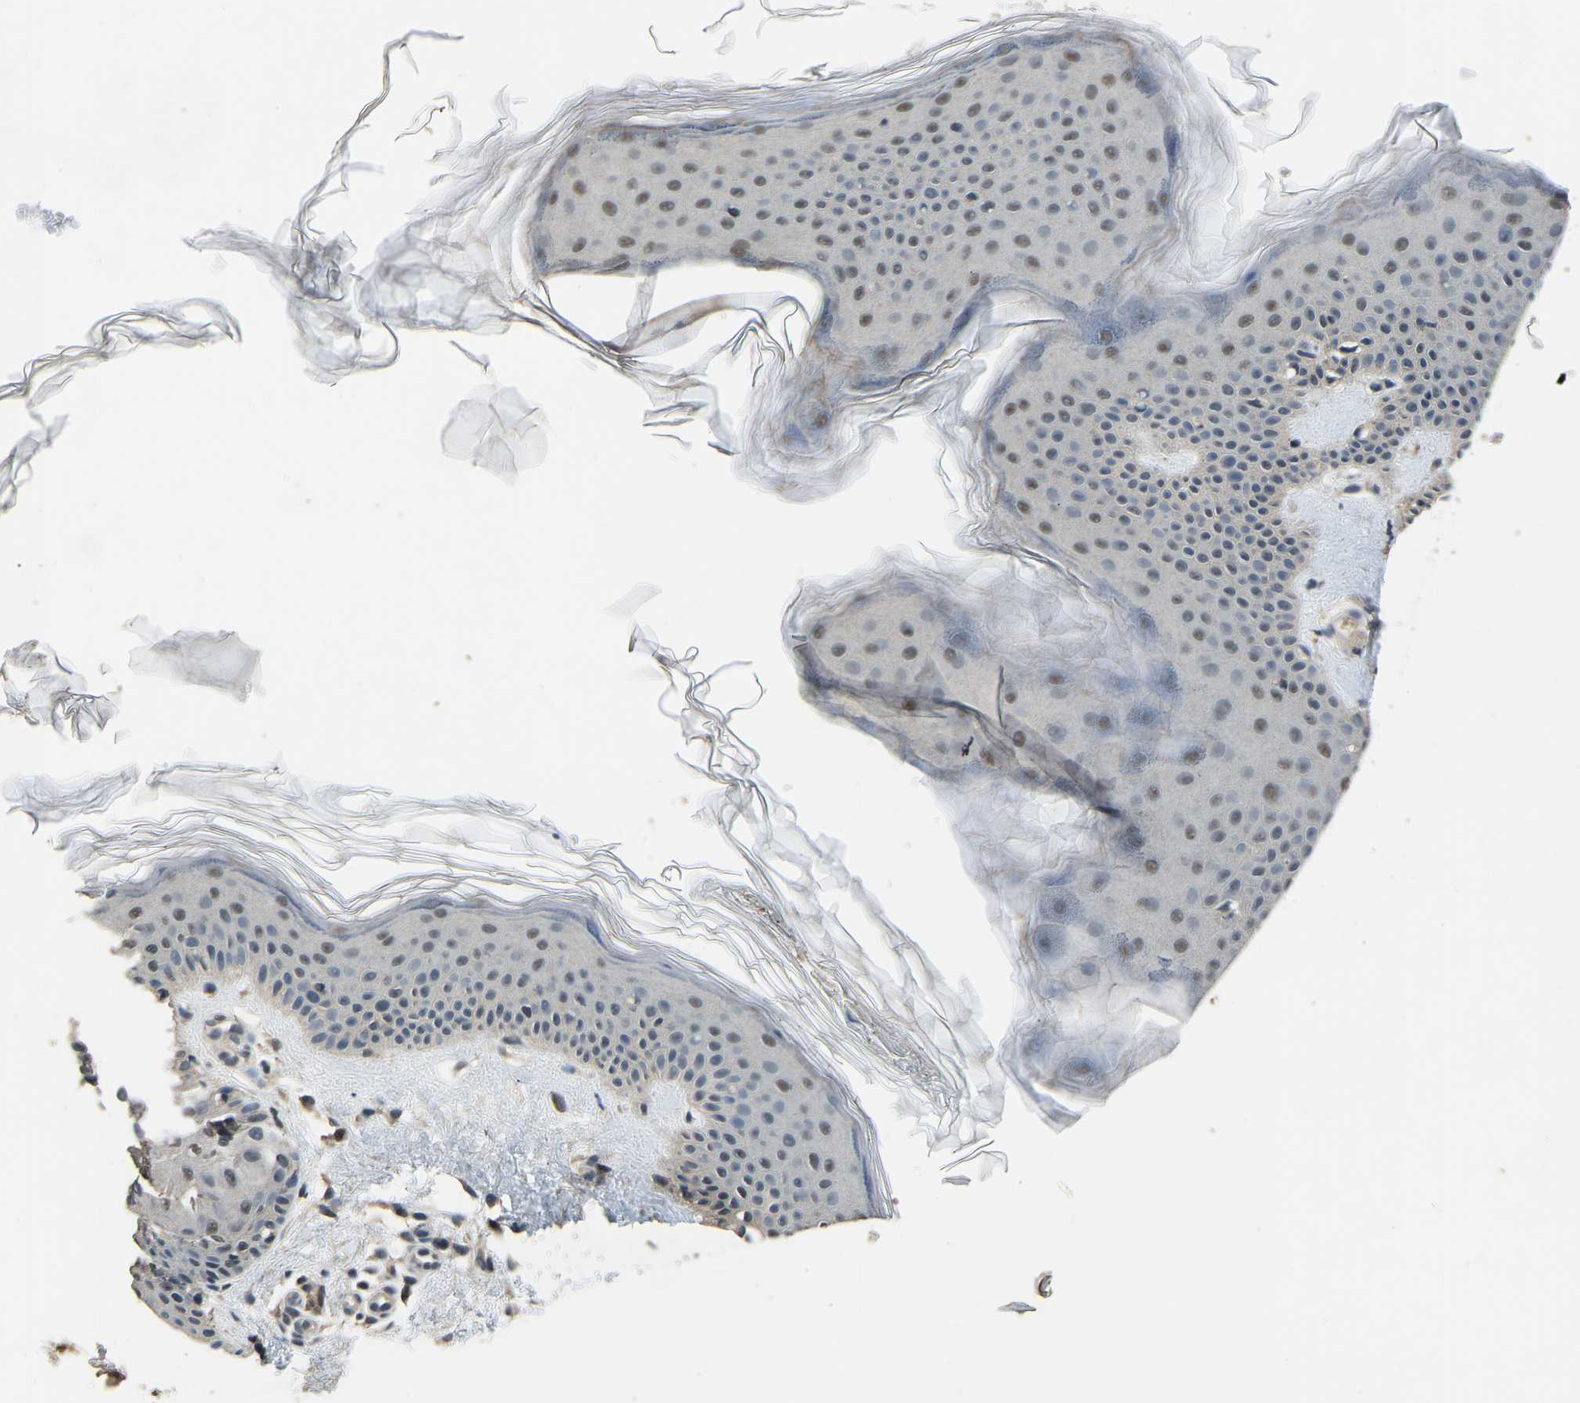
{"staining": {"intensity": "moderate", "quantity": ">75%", "location": "cytoplasmic/membranous"}, "tissue": "skin", "cell_type": "Fibroblasts", "image_type": "normal", "snomed": [{"axis": "morphology", "description": "Normal tissue, NOS"}, {"axis": "morphology", "description": "Malignant melanoma, NOS"}, {"axis": "topography", "description": "Skin"}], "caption": "The image demonstrates immunohistochemical staining of unremarkable skin. There is moderate cytoplasmic/membranous expression is appreciated in approximately >75% of fibroblasts. (DAB IHC with brightfield microscopy, high magnification).", "gene": "TOX4", "patient": {"sex": "male", "age": 83}}